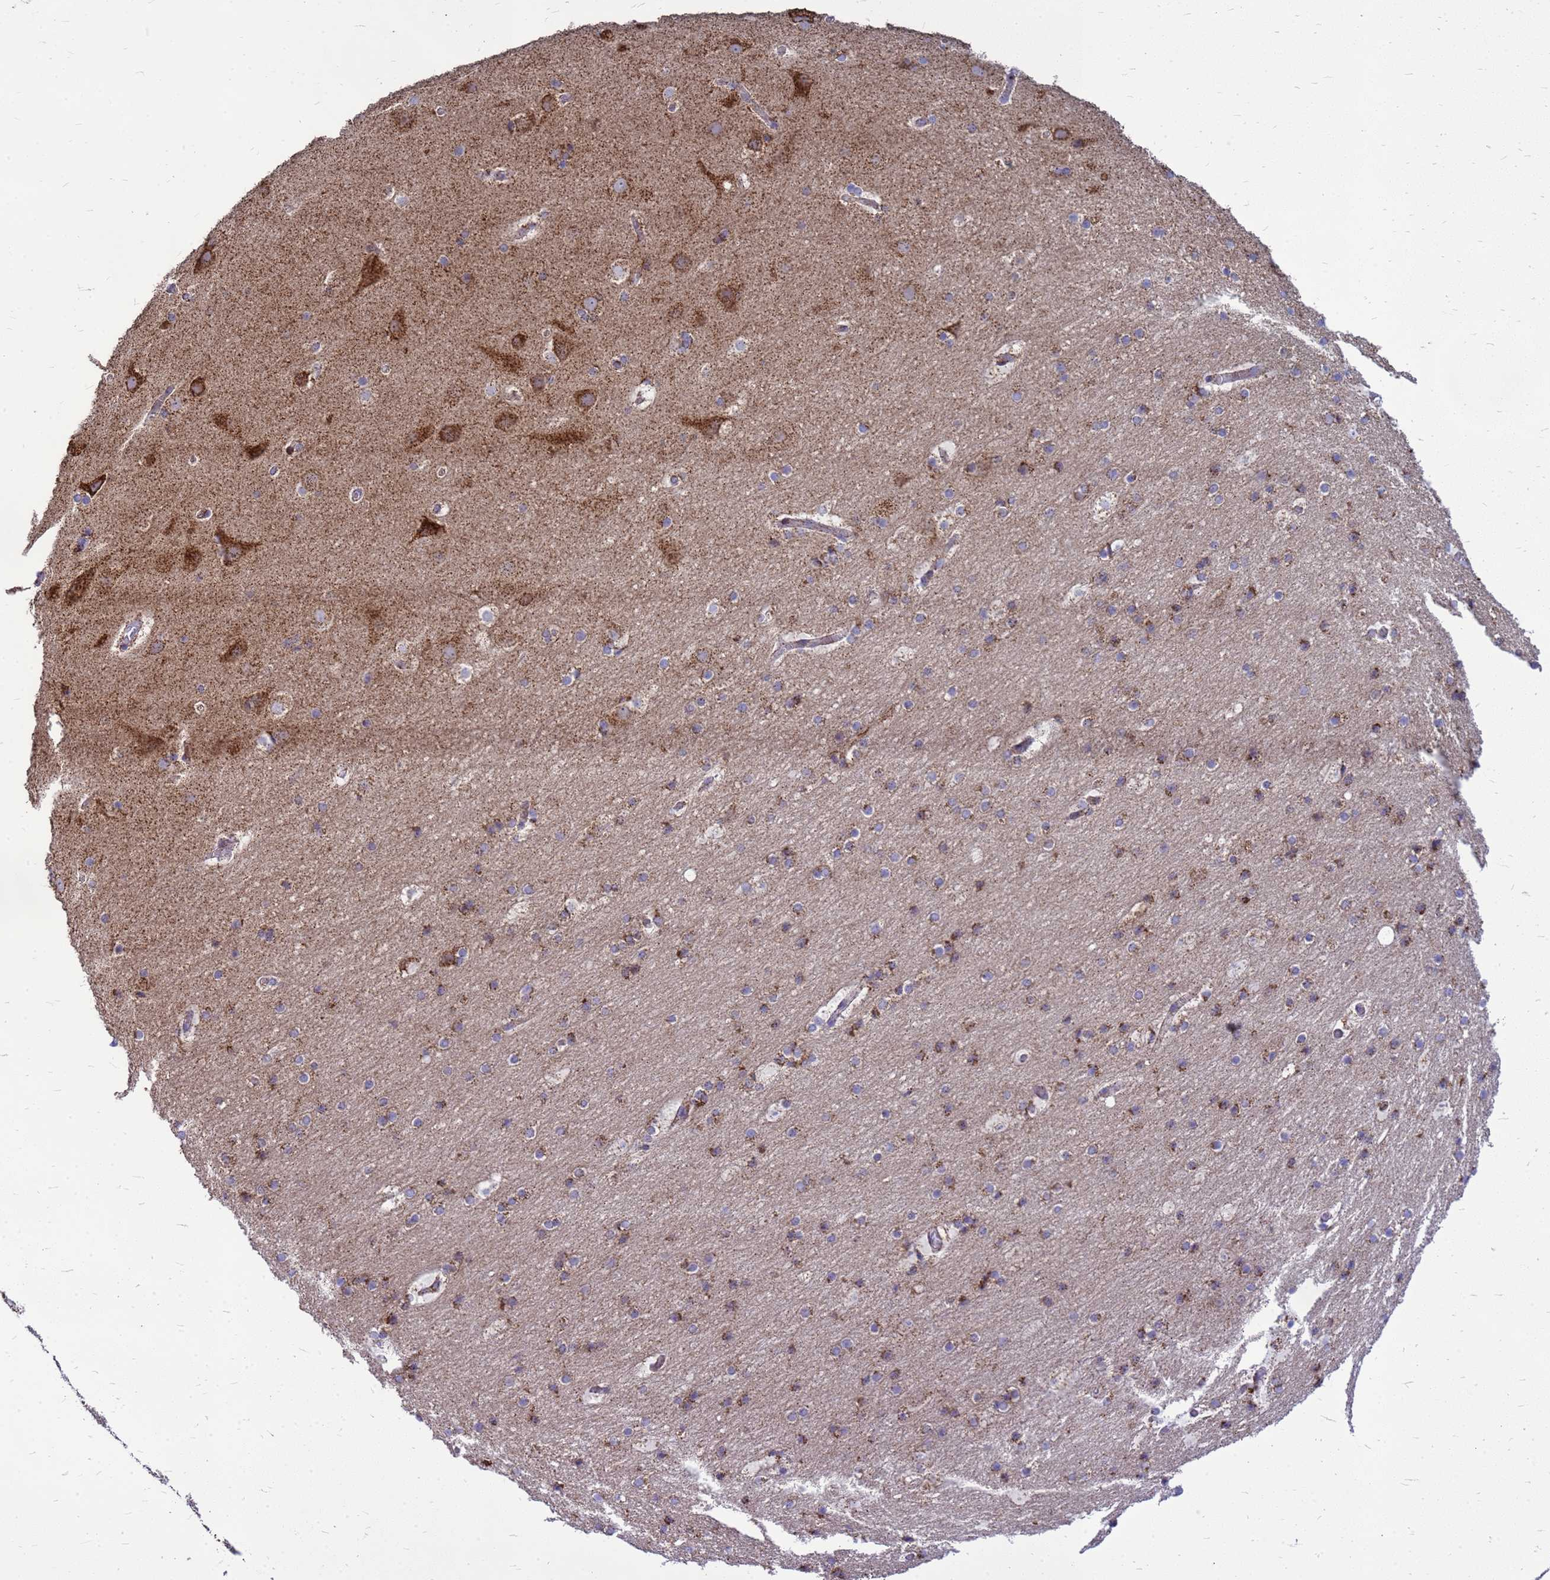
{"staining": {"intensity": "weak", "quantity": ">75%", "location": "cytoplasmic/membranous"}, "tissue": "cerebral cortex", "cell_type": "Endothelial cells", "image_type": "normal", "snomed": [{"axis": "morphology", "description": "Normal tissue, NOS"}, {"axis": "topography", "description": "Cerebral cortex"}], "caption": "The image demonstrates staining of benign cerebral cortex, revealing weak cytoplasmic/membranous protein expression (brown color) within endothelial cells.", "gene": "FSTL4", "patient": {"sex": "male", "age": 57}}